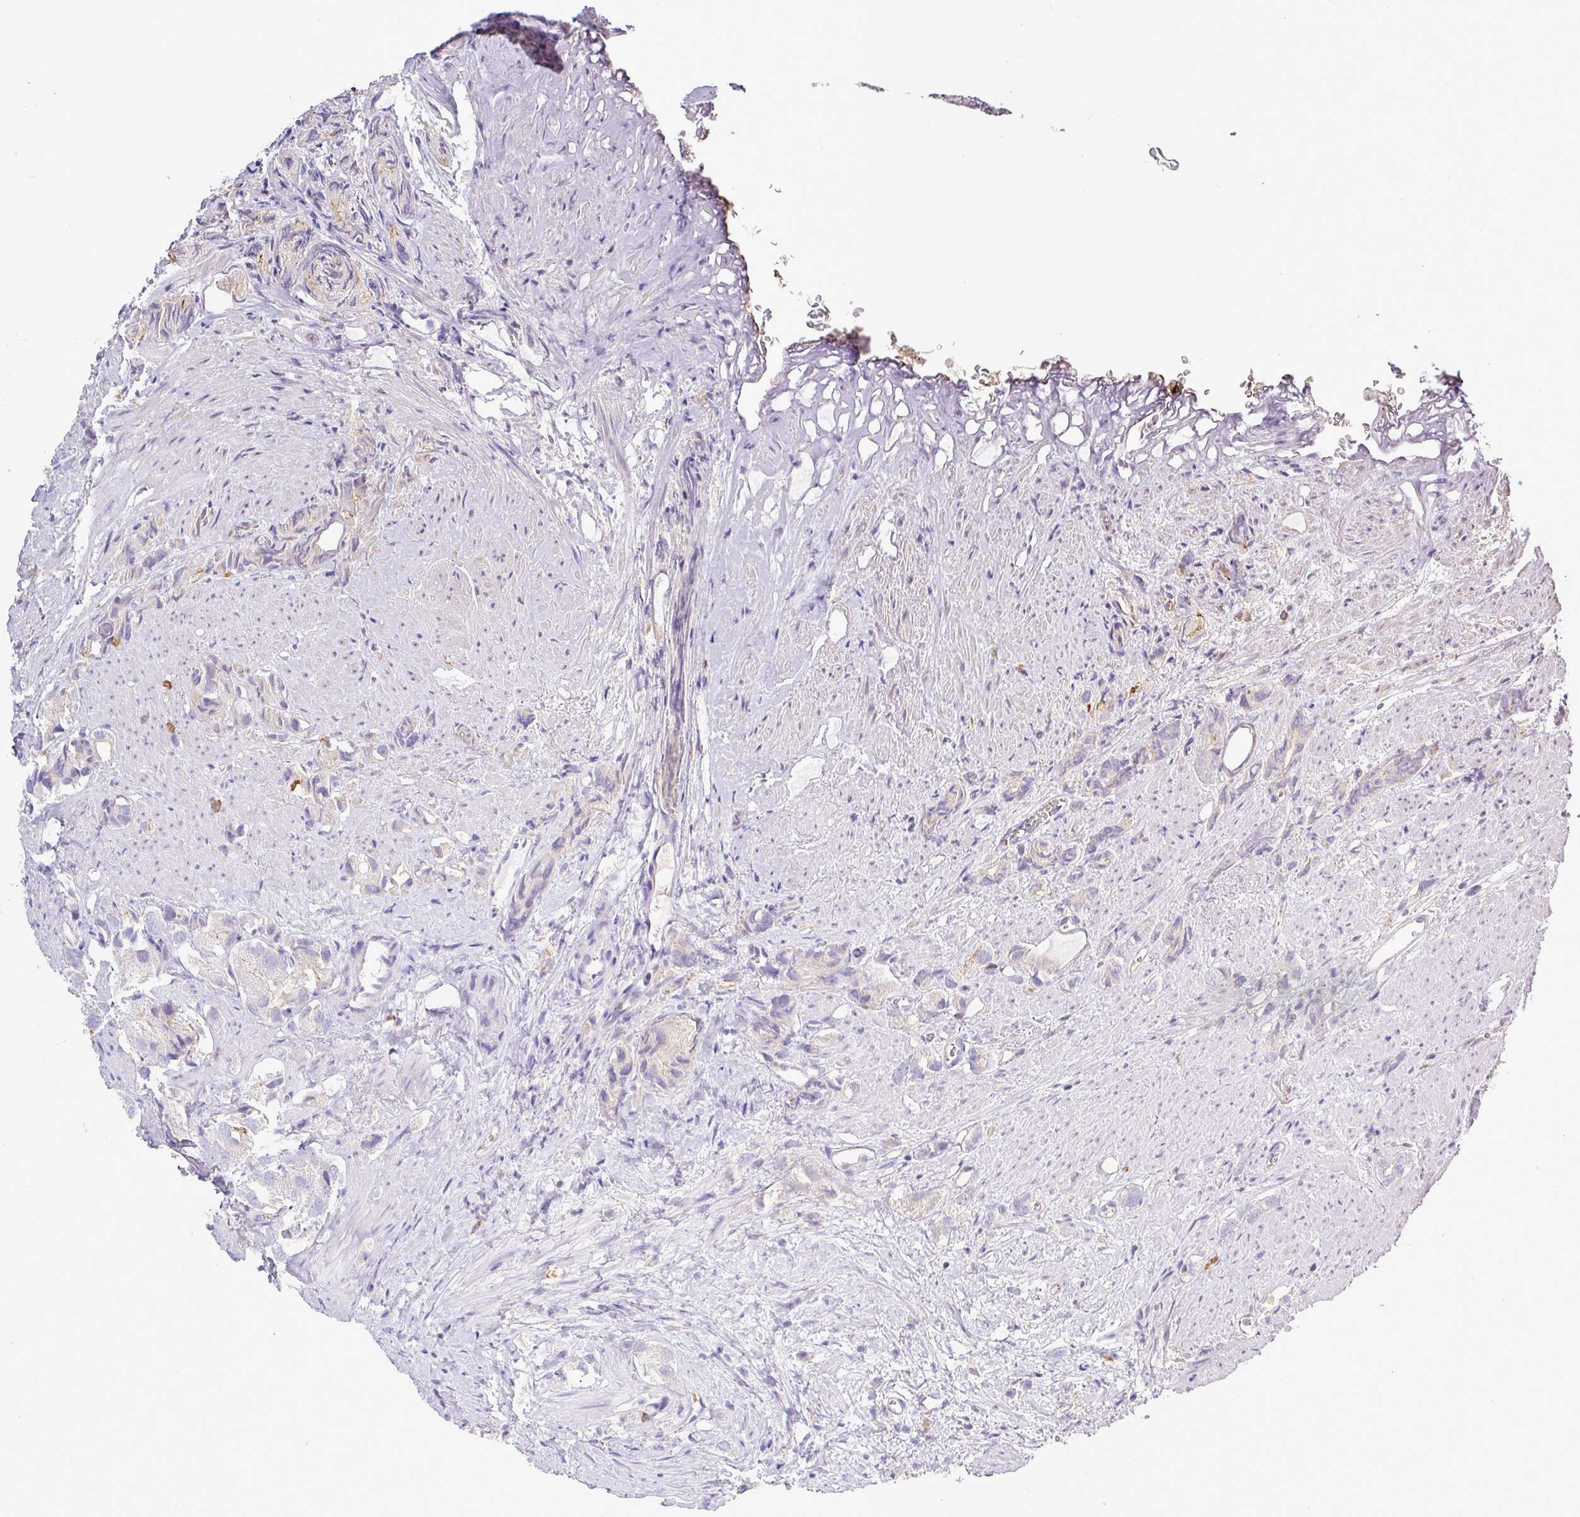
{"staining": {"intensity": "negative", "quantity": "none", "location": "none"}, "tissue": "prostate cancer", "cell_type": "Tumor cells", "image_type": "cancer", "snomed": [{"axis": "morphology", "description": "Adenocarcinoma, High grade"}, {"axis": "topography", "description": "Prostate"}], "caption": "There is no significant staining in tumor cells of prostate cancer (high-grade adenocarcinoma). (DAB (3,3'-diaminobenzidine) immunohistochemistry visualized using brightfield microscopy, high magnification).", "gene": "STAT5A", "patient": {"sex": "male", "age": 82}}